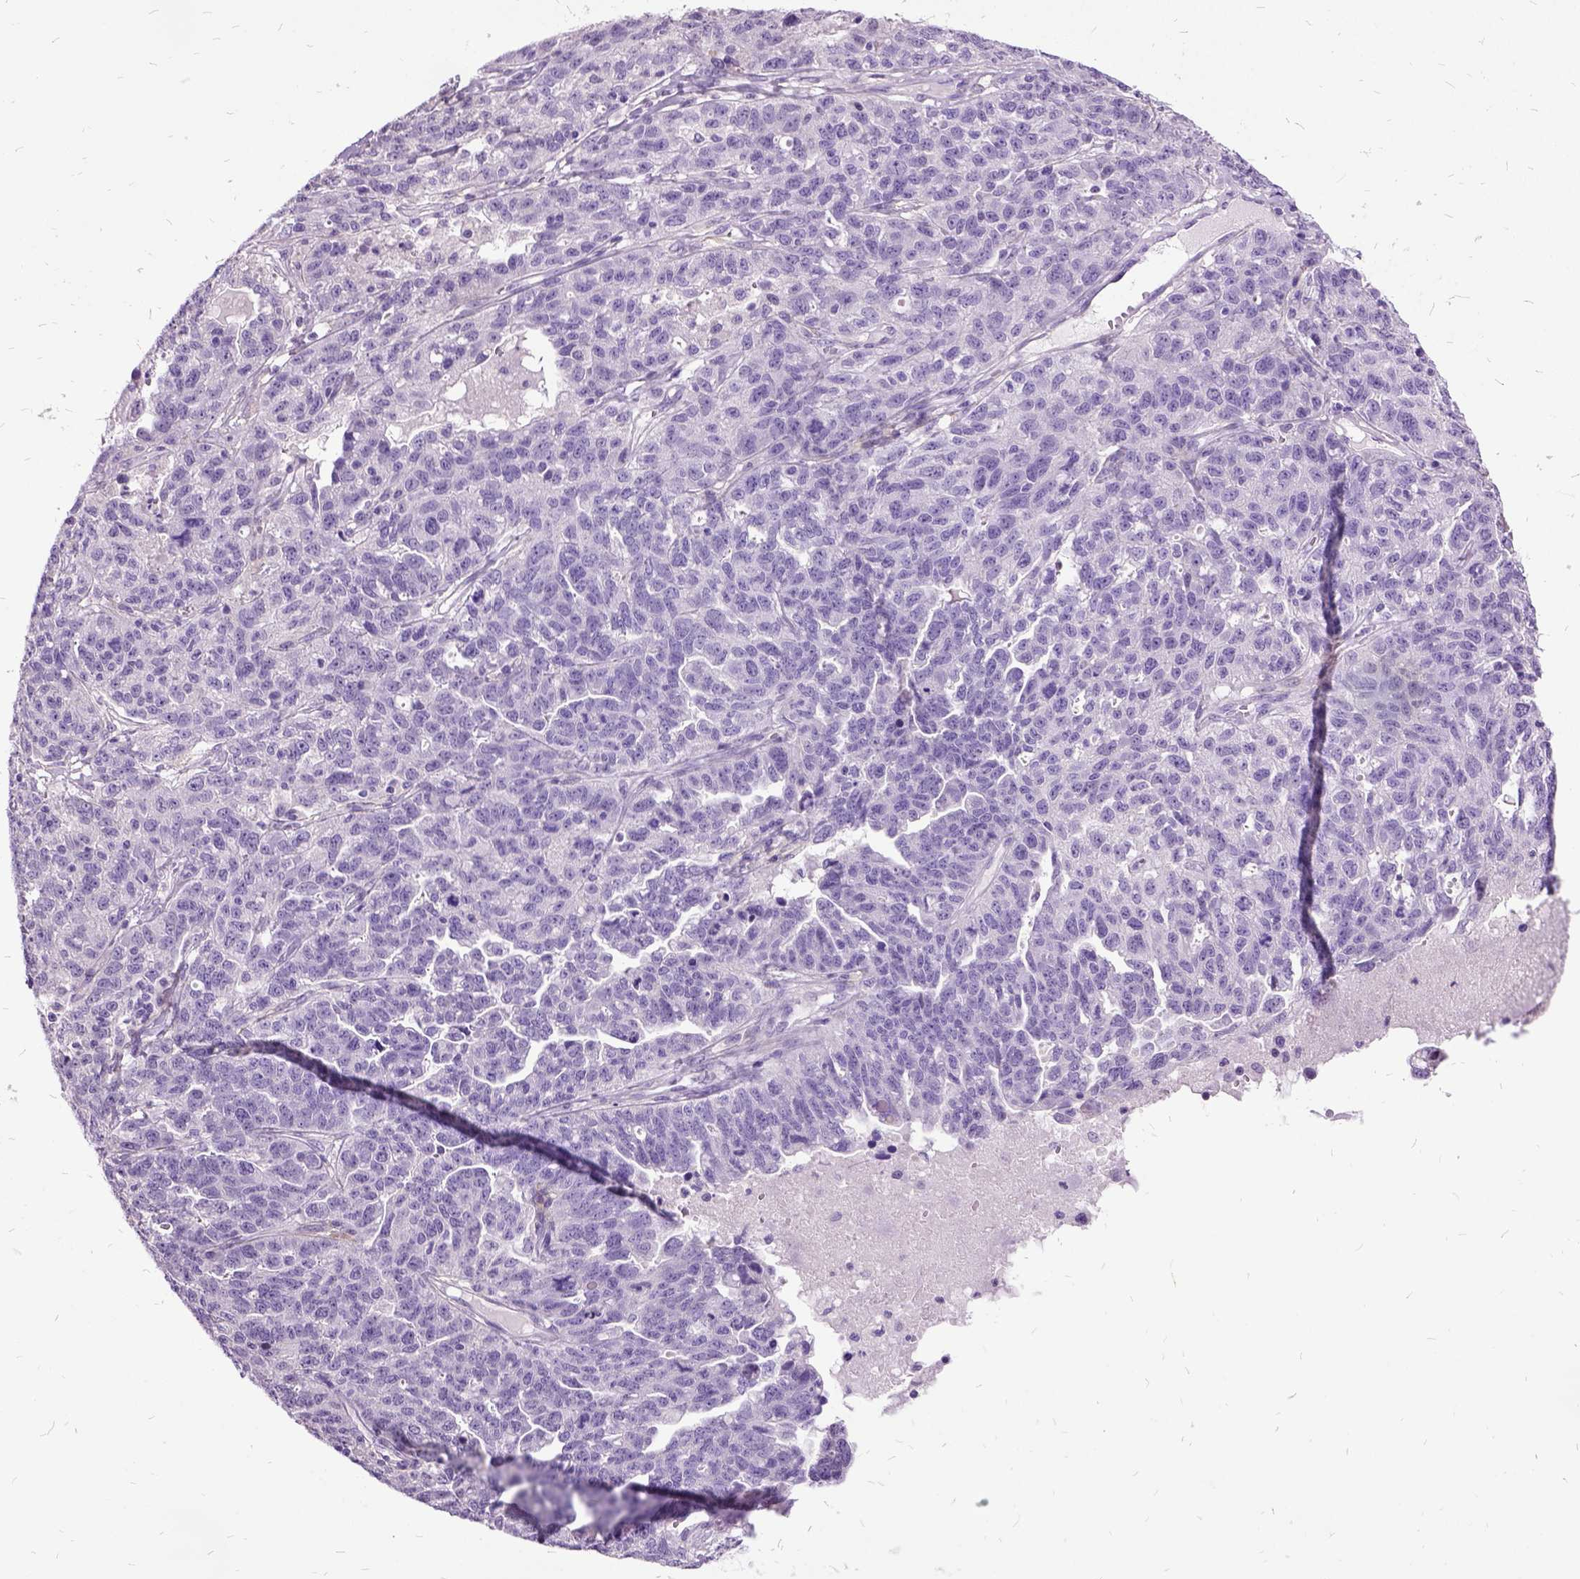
{"staining": {"intensity": "negative", "quantity": "none", "location": "none"}, "tissue": "ovarian cancer", "cell_type": "Tumor cells", "image_type": "cancer", "snomed": [{"axis": "morphology", "description": "Cystadenocarcinoma, serous, NOS"}, {"axis": "topography", "description": "Ovary"}], "caption": "There is no significant positivity in tumor cells of ovarian serous cystadenocarcinoma.", "gene": "MME", "patient": {"sex": "female", "age": 71}}